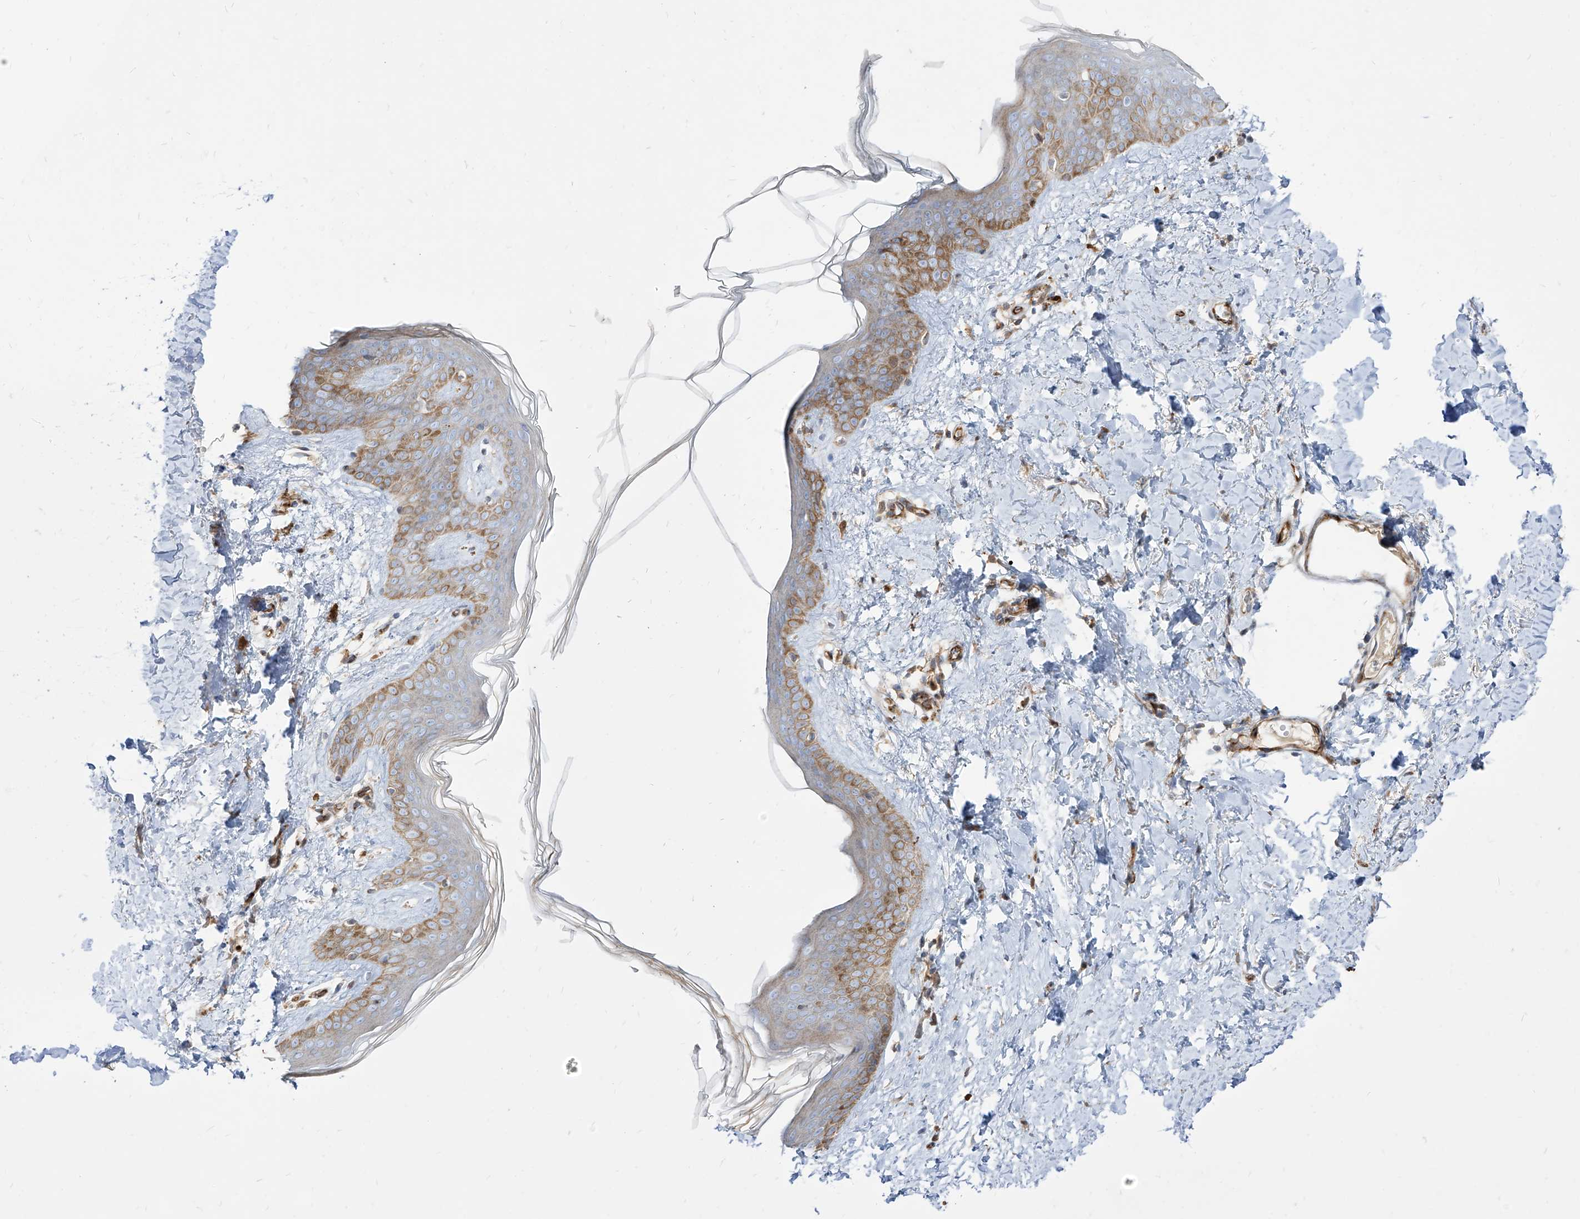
{"staining": {"intensity": "weak", "quantity": "25%-75%", "location": "cytoplasmic/membranous"}, "tissue": "skin", "cell_type": "Fibroblasts", "image_type": "normal", "snomed": [{"axis": "morphology", "description": "Normal tissue, NOS"}, {"axis": "topography", "description": "Skin"}], "caption": "A micrograph showing weak cytoplasmic/membranous positivity in about 25%-75% of fibroblasts in normal skin, as visualized by brown immunohistochemical staining.", "gene": "KYNU", "patient": {"sex": "female", "age": 46}}